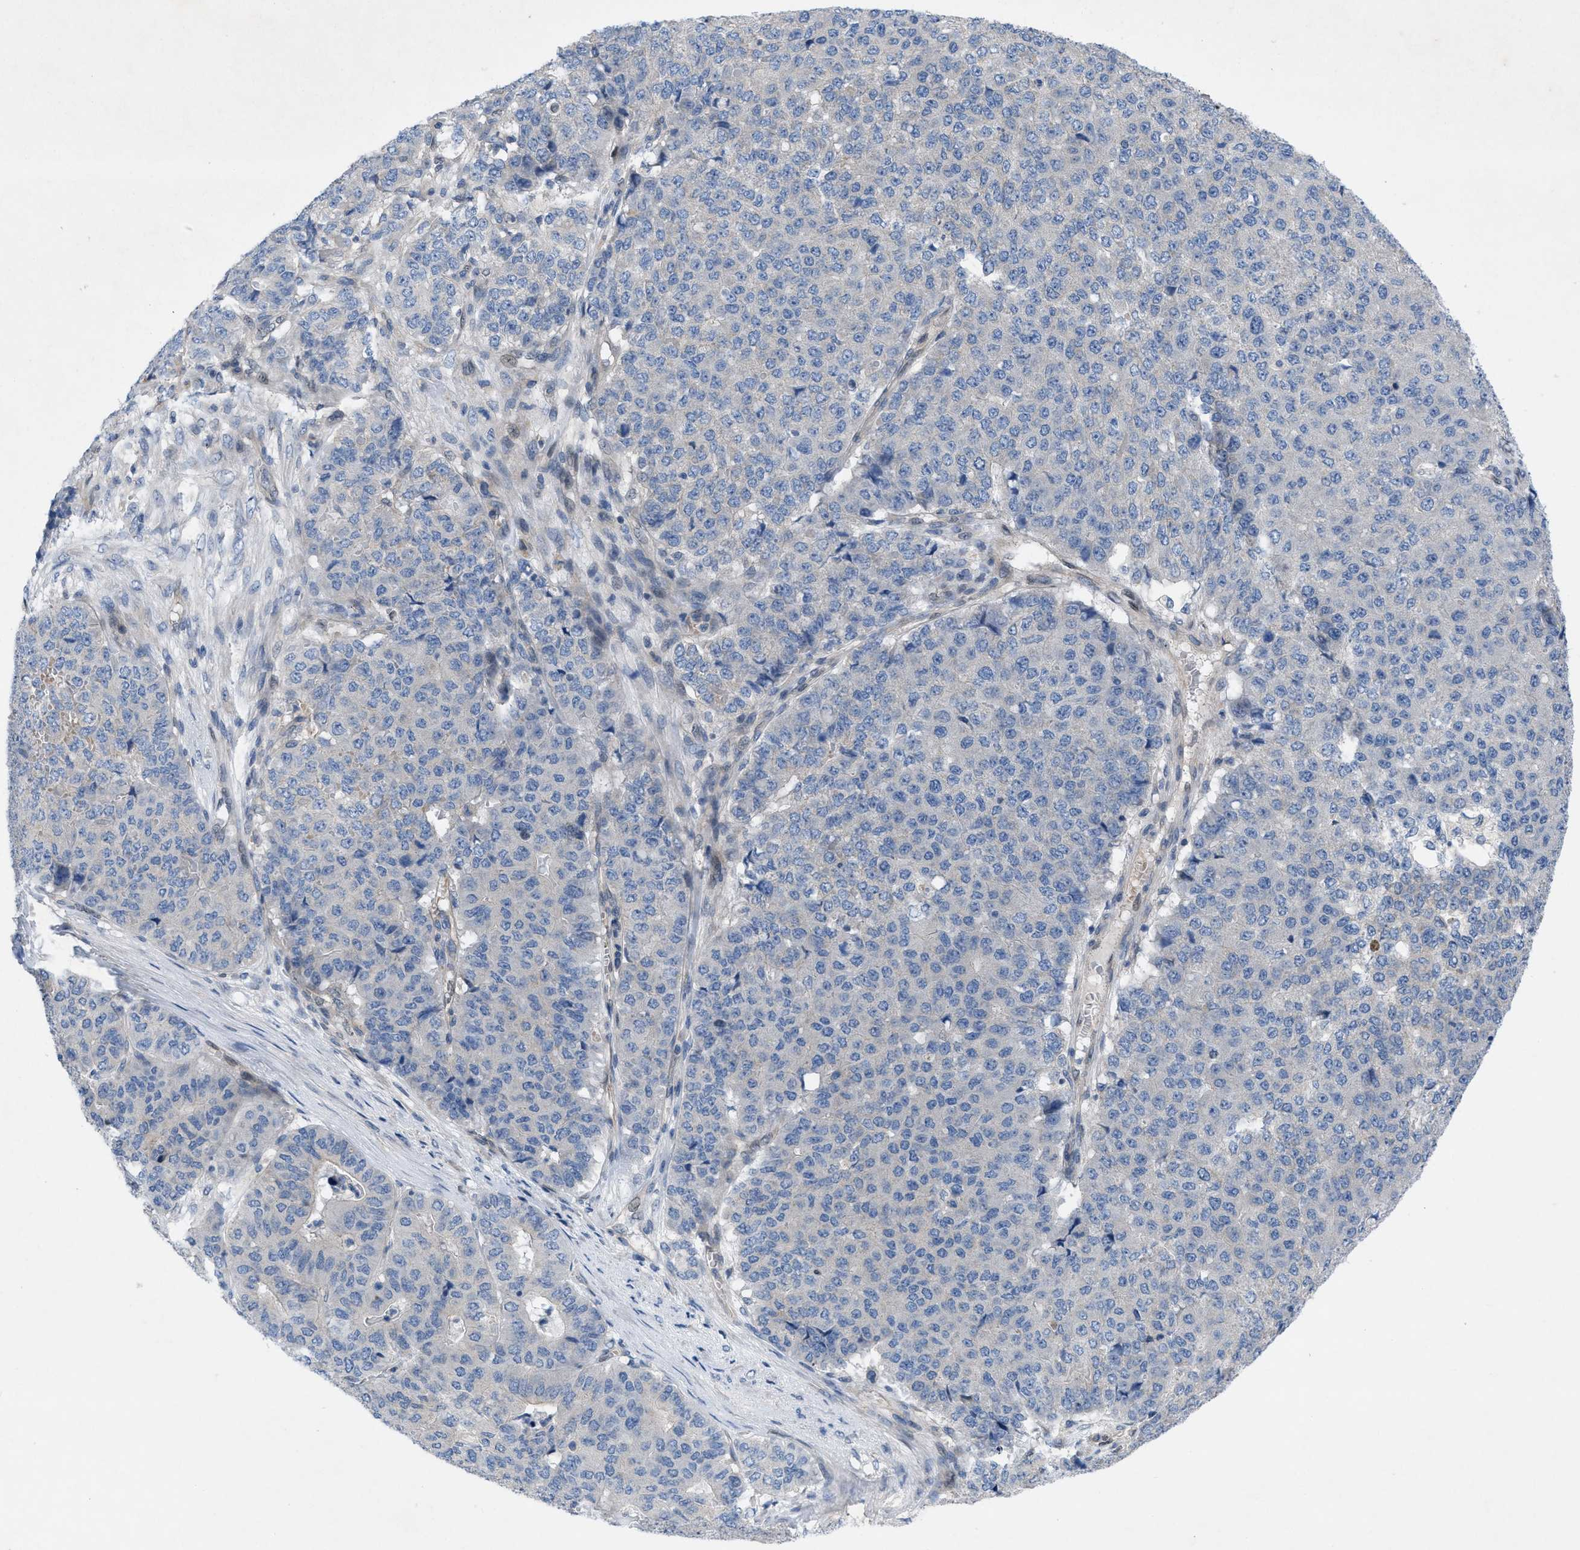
{"staining": {"intensity": "negative", "quantity": "none", "location": "none"}, "tissue": "pancreatic cancer", "cell_type": "Tumor cells", "image_type": "cancer", "snomed": [{"axis": "morphology", "description": "Adenocarcinoma, NOS"}, {"axis": "topography", "description": "Pancreas"}], "caption": "DAB immunohistochemical staining of human pancreatic cancer (adenocarcinoma) exhibits no significant positivity in tumor cells.", "gene": "NDEL1", "patient": {"sex": "male", "age": 50}}